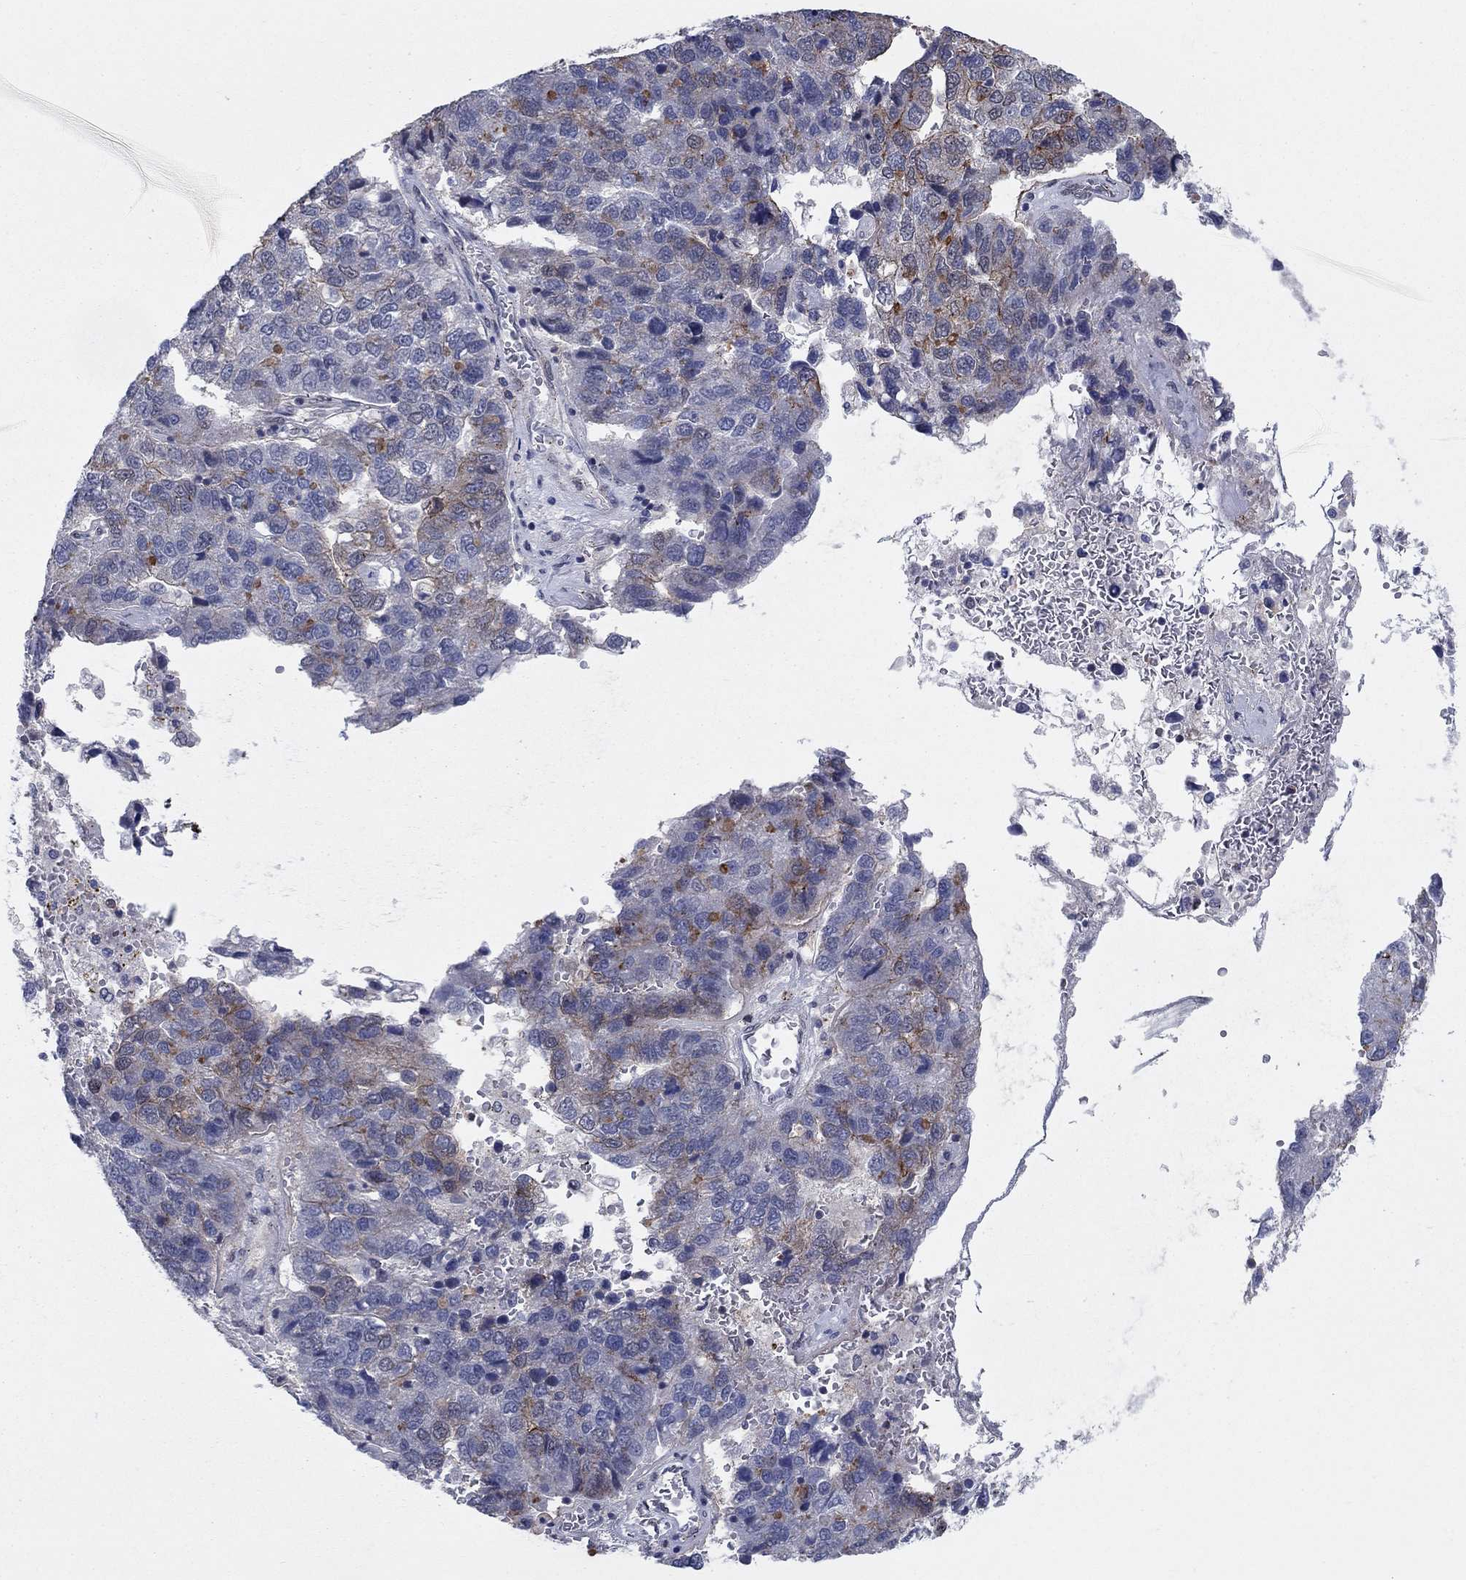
{"staining": {"intensity": "moderate", "quantity": "<25%", "location": "cytoplasmic/membranous"}, "tissue": "pancreatic cancer", "cell_type": "Tumor cells", "image_type": "cancer", "snomed": [{"axis": "morphology", "description": "Adenocarcinoma, NOS"}, {"axis": "topography", "description": "Pancreas"}], "caption": "A micrograph of pancreatic cancer (adenocarcinoma) stained for a protein reveals moderate cytoplasmic/membranous brown staining in tumor cells.", "gene": "SH3RF1", "patient": {"sex": "female", "age": 61}}